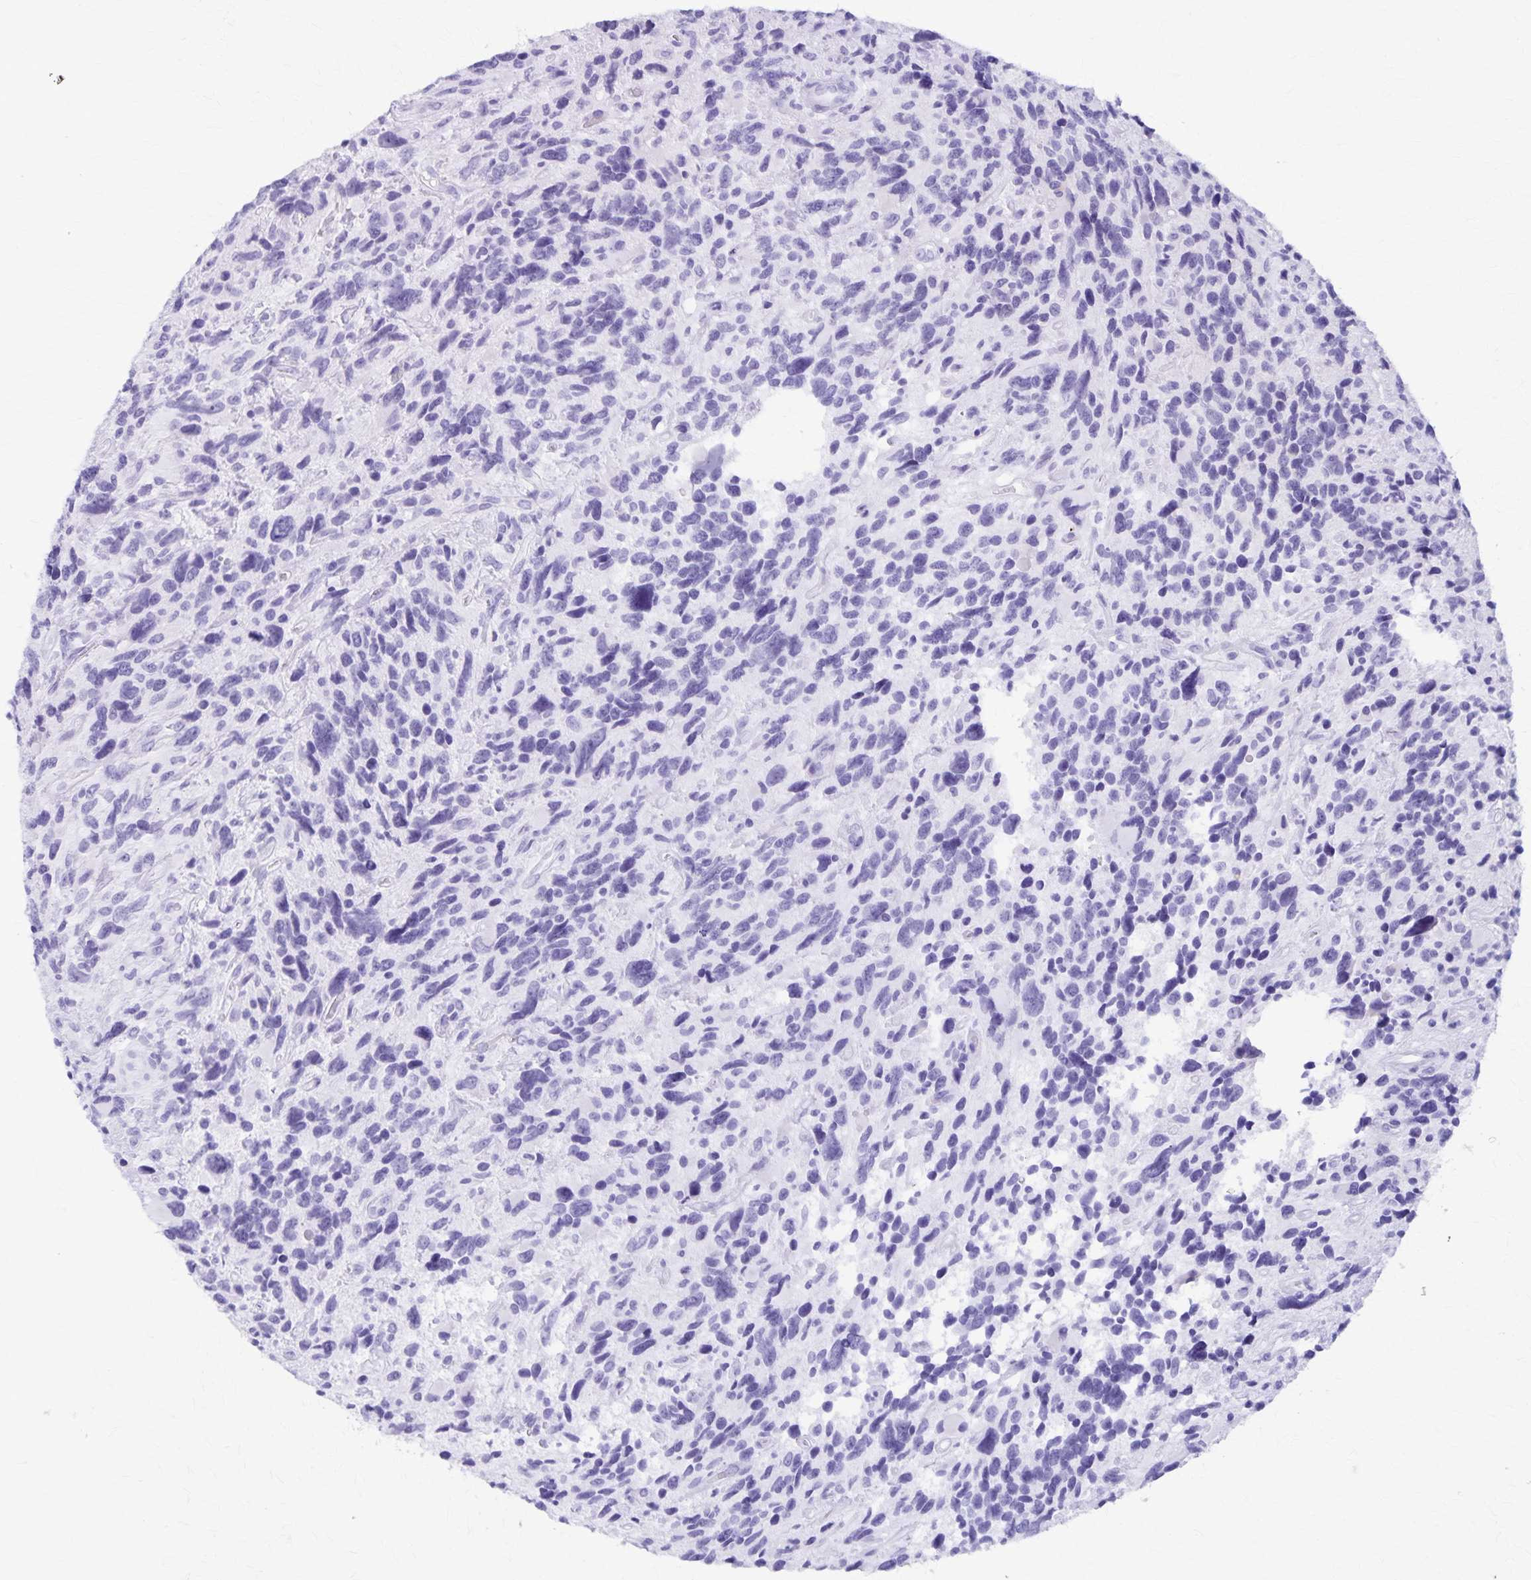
{"staining": {"intensity": "negative", "quantity": "none", "location": "none"}, "tissue": "glioma", "cell_type": "Tumor cells", "image_type": "cancer", "snomed": [{"axis": "morphology", "description": "Glioma, malignant, High grade"}, {"axis": "topography", "description": "Brain"}], "caption": "Glioma was stained to show a protein in brown. There is no significant positivity in tumor cells.", "gene": "DEFA5", "patient": {"sex": "male", "age": 46}}